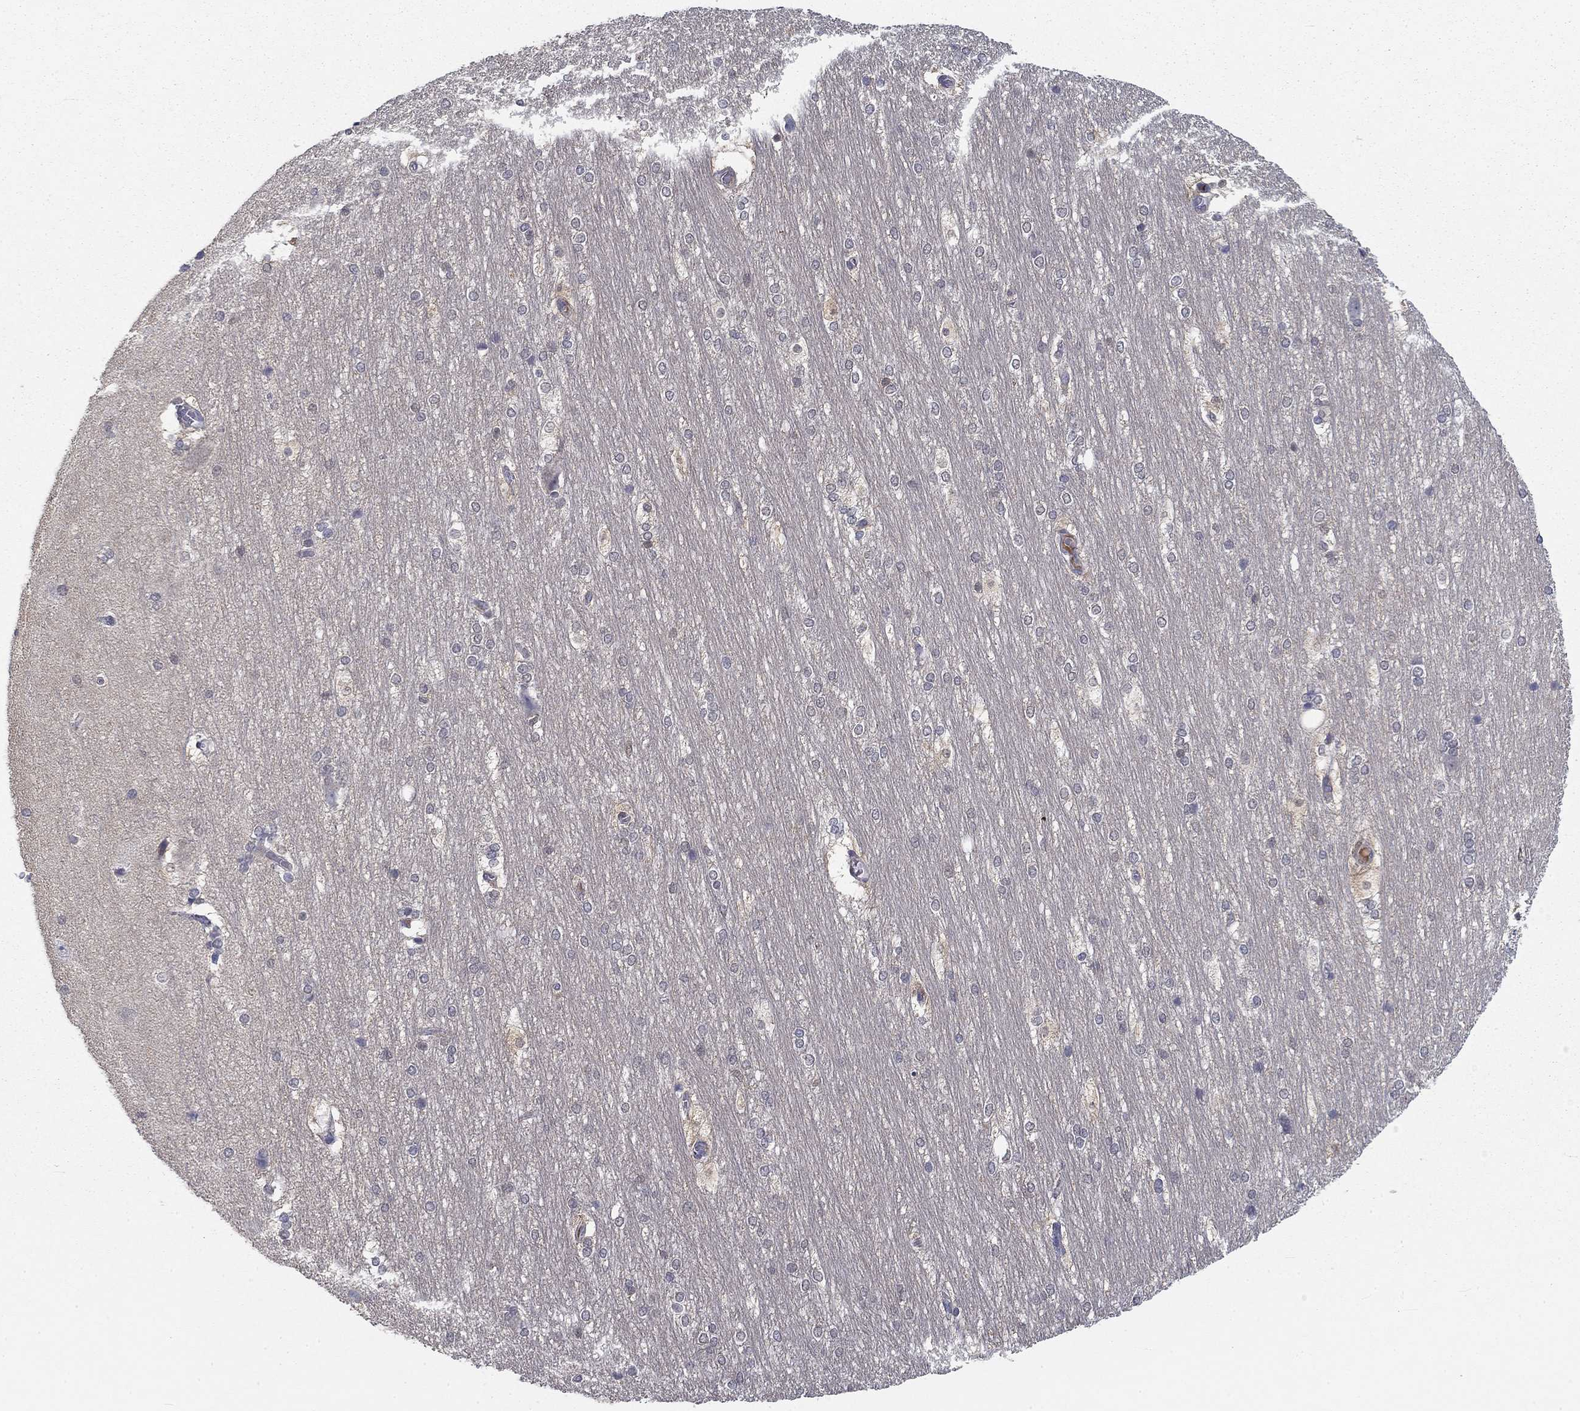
{"staining": {"intensity": "negative", "quantity": "none", "location": "none"}, "tissue": "hippocampus", "cell_type": "Glial cells", "image_type": "normal", "snomed": [{"axis": "morphology", "description": "Normal tissue, NOS"}, {"axis": "topography", "description": "Cerebral cortex"}, {"axis": "topography", "description": "Hippocampus"}], "caption": "An IHC micrograph of unremarkable hippocampus is shown. There is no staining in glial cells of hippocampus. Nuclei are stained in blue.", "gene": "NIT2", "patient": {"sex": "female", "age": 19}}